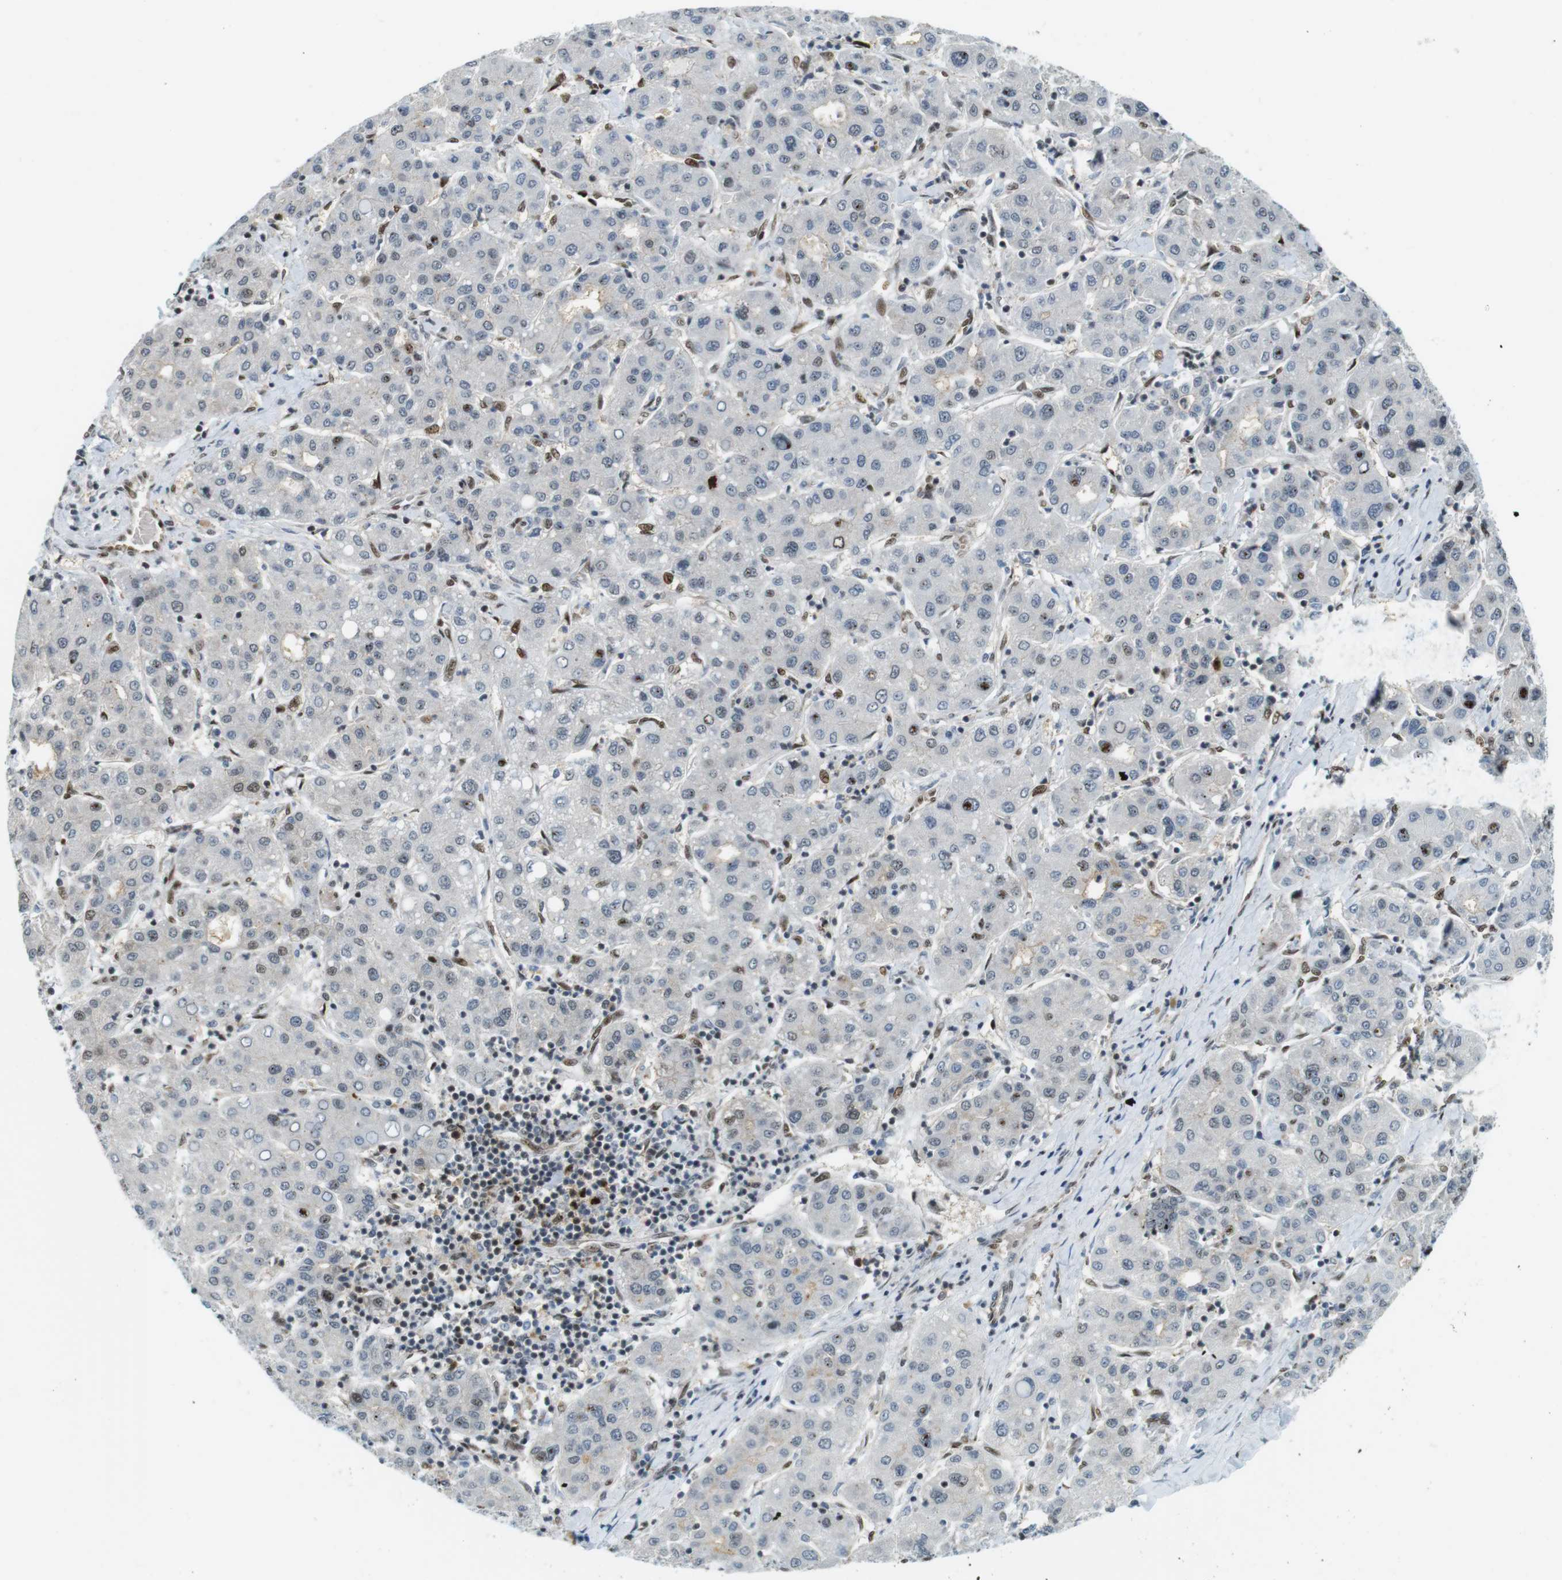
{"staining": {"intensity": "weak", "quantity": "<25%", "location": "nuclear"}, "tissue": "liver cancer", "cell_type": "Tumor cells", "image_type": "cancer", "snomed": [{"axis": "morphology", "description": "Carcinoma, Hepatocellular, NOS"}, {"axis": "topography", "description": "Liver"}], "caption": "Tumor cells are negative for protein expression in human liver cancer (hepatocellular carcinoma).", "gene": "UBB", "patient": {"sex": "male", "age": 65}}